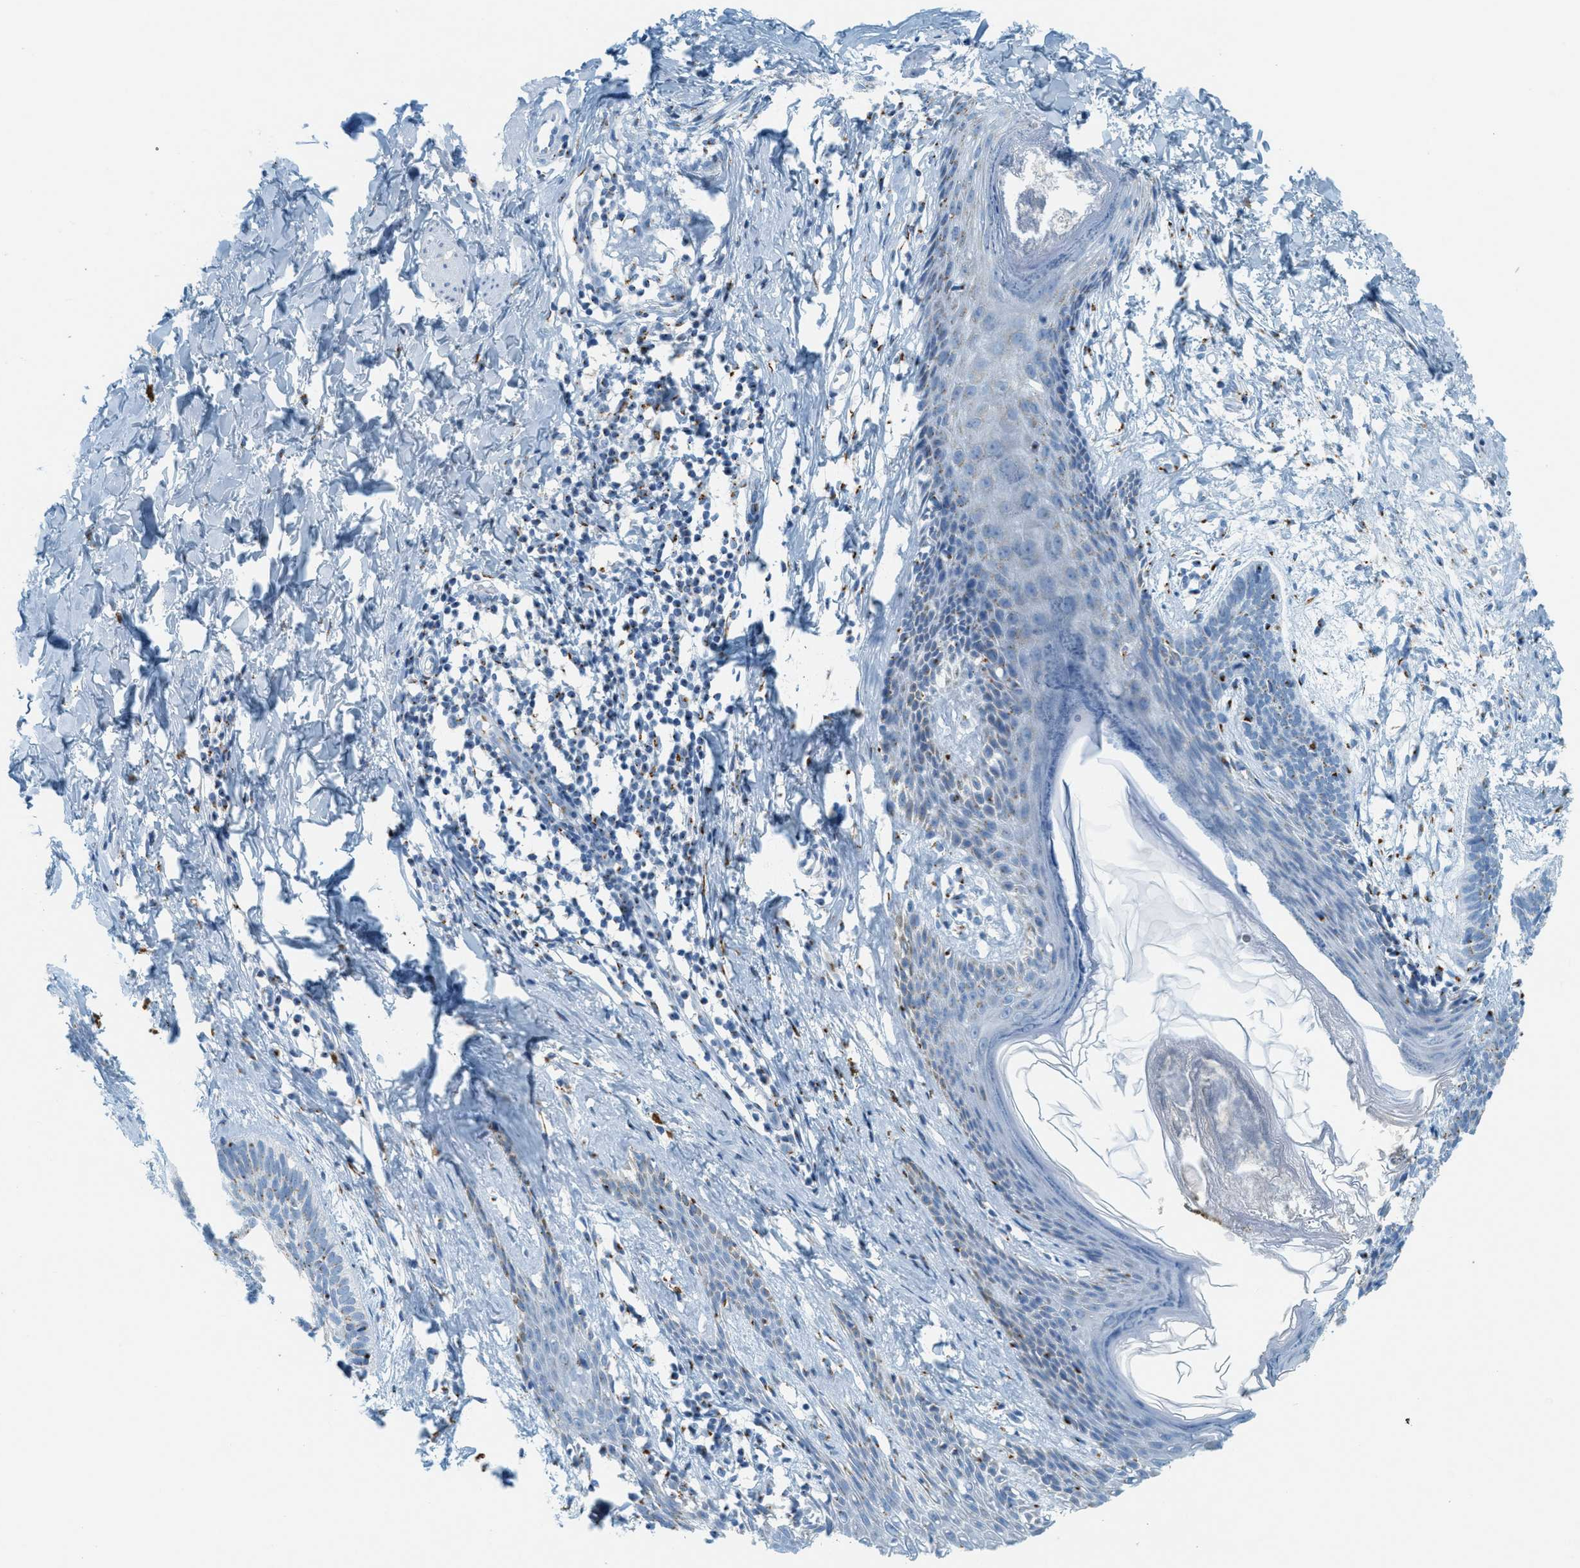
{"staining": {"intensity": "negative", "quantity": "none", "location": "none"}, "tissue": "skin cancer", "cell_type": "Tumor cells", "image_type": "cancer", "snomed": [{"axis": "morphology", "description": "Basal cell carcinoma"}, {"axis": "topography", "description": "Skin"}], "caption": "The histopathology image exhibits no significant staining in tumor cells of skin cancer.", "gene": "ENTPD4", "patient": {"sex": "male", "age": 60}}